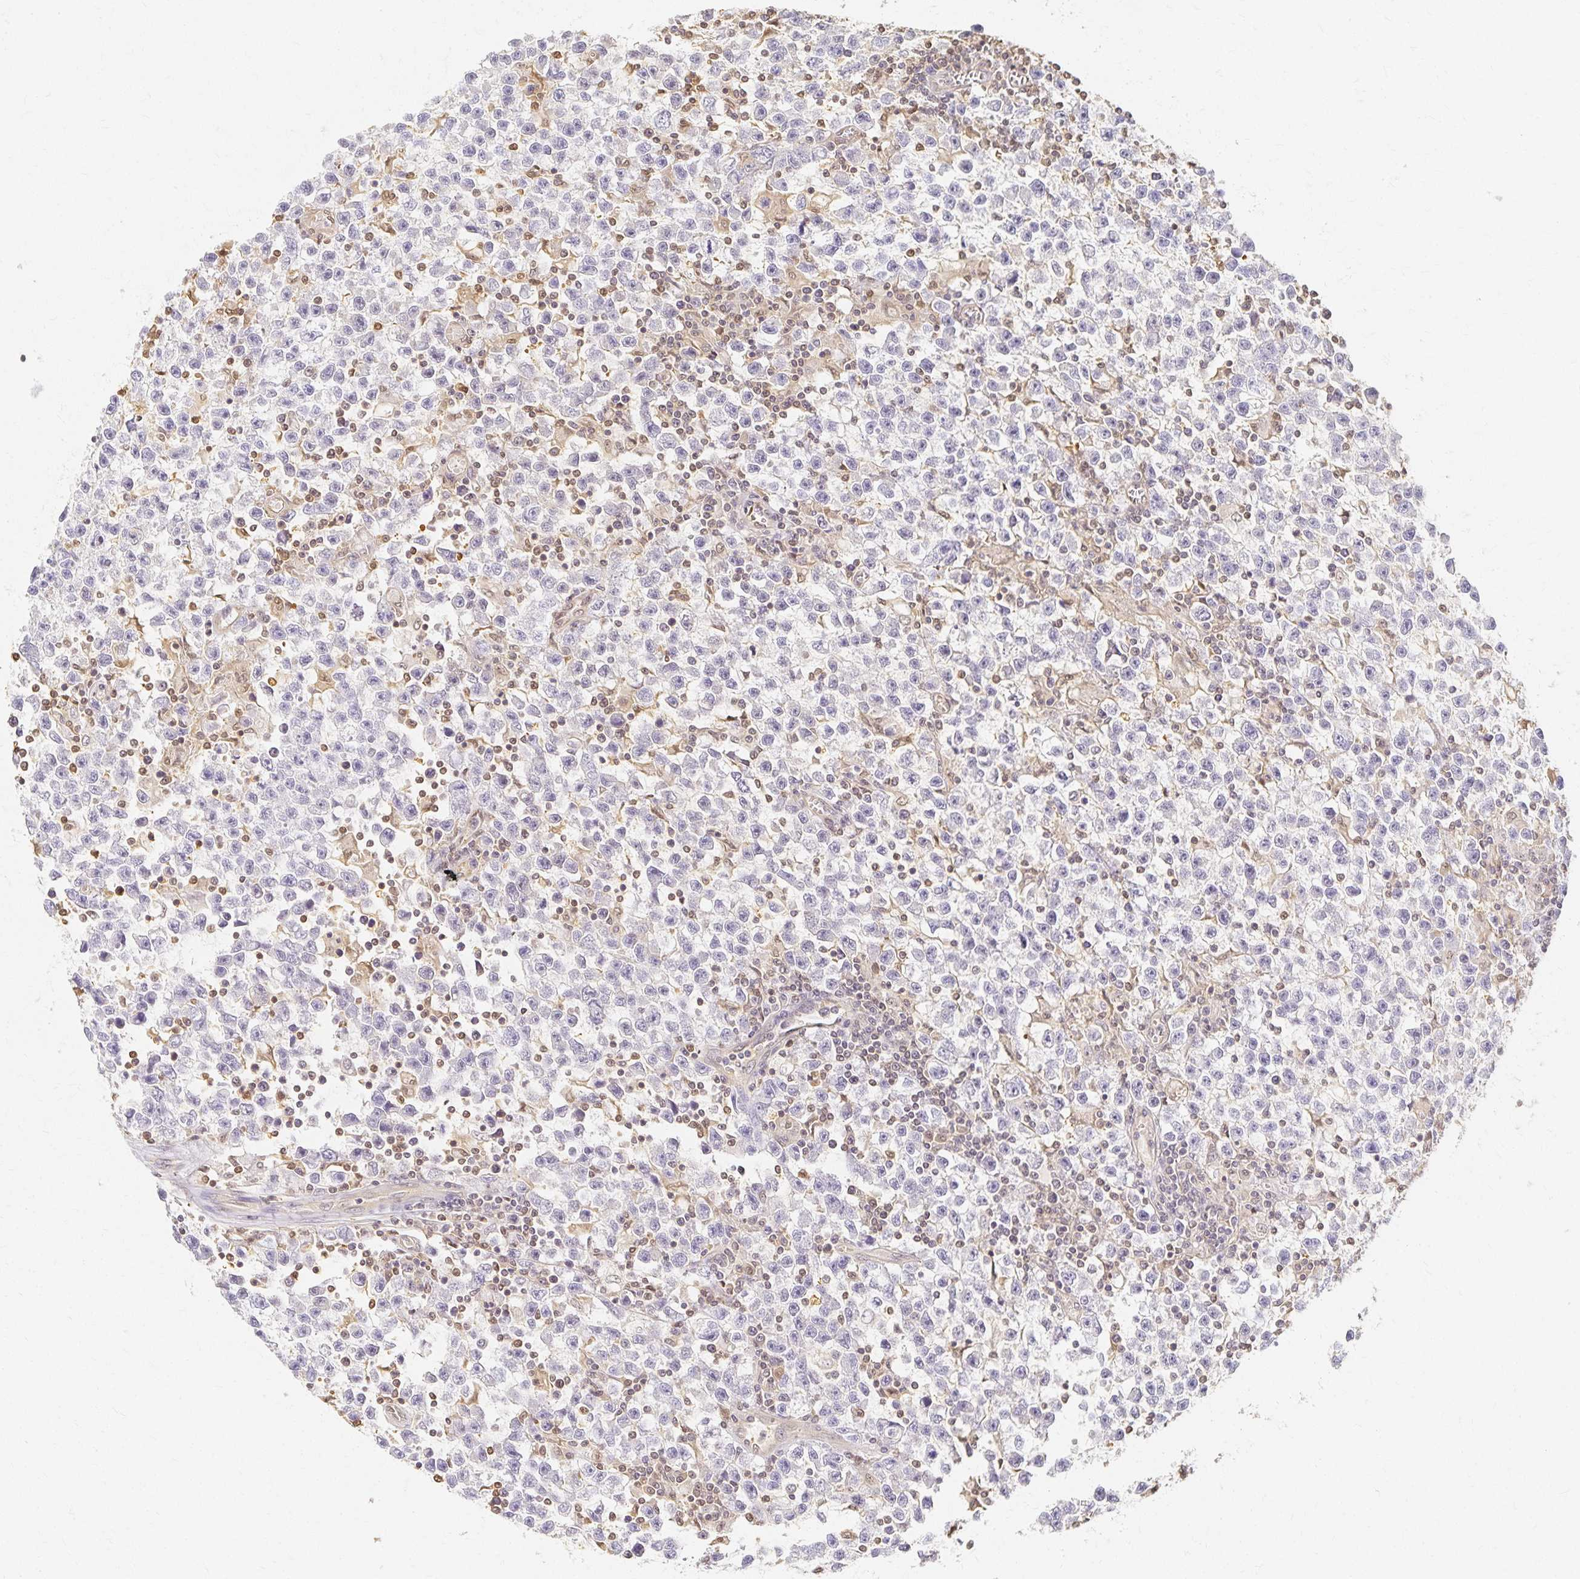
{"staining": {"intensity": "negative", "quantity": "none", "location": "none"}, "tissue": "testis cancer", "cell_type": "Tumor cells", "image_type": "cancer", "snomed": [{"axis": "morphology", "description": "Seminoma, NOS"}, {"axis": "topography", "description": "Testis"}], "caption": "Protein analysis of testis cancer (seminoma) demonstrates no significant staining in tumor cells.", "gene": "AZGP1", "patient": {"sex": "male", "age": 31}}